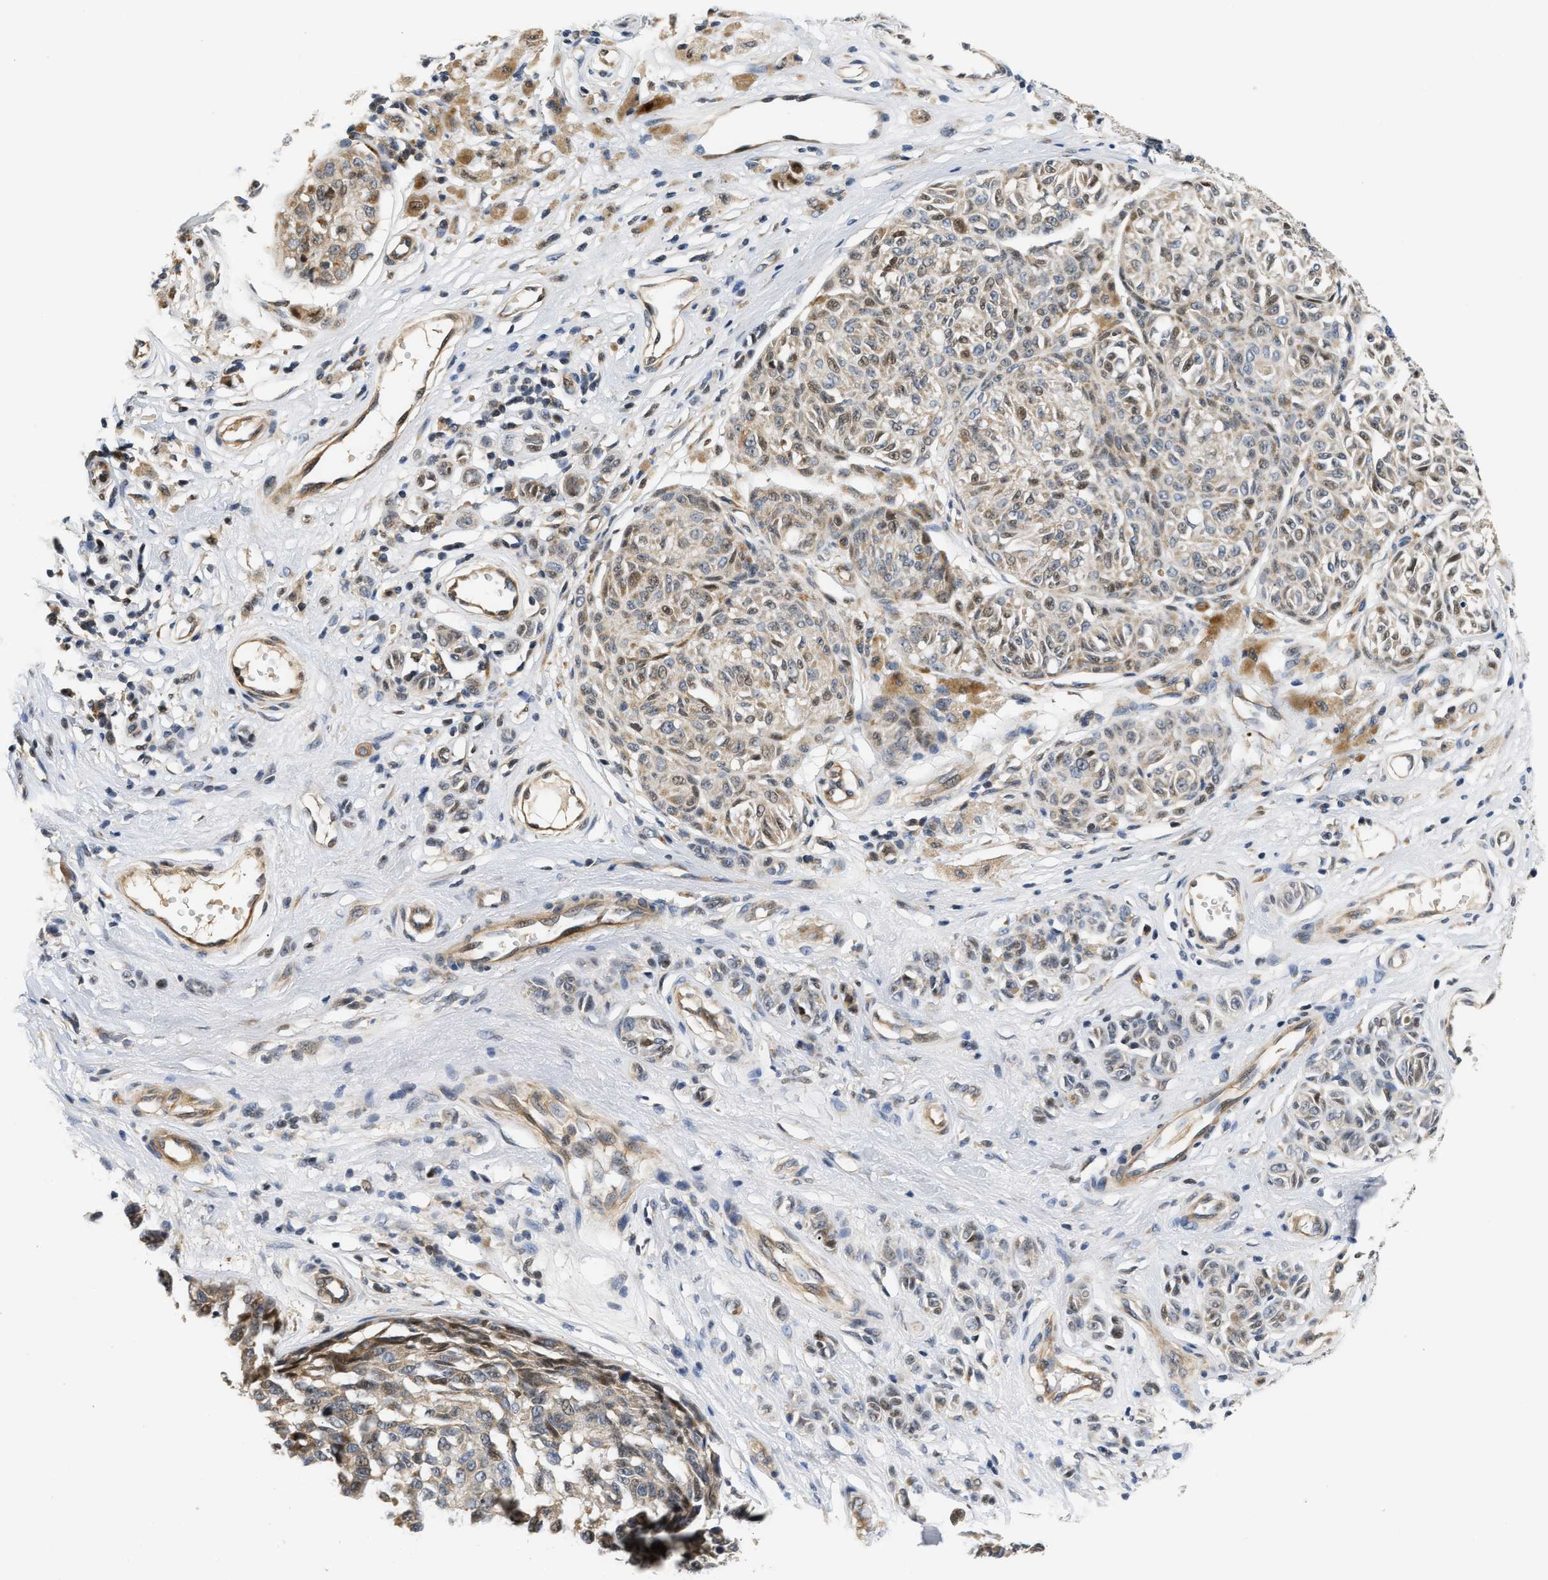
{"staining": {"intensity": "weak", "quantity": ">75%", "location": "cytoplasmic/membranous,nuclear"}, "tissue": "melanoma", "cell_type": "Tumor cells", "image_type": "cancer", "snomed": [{"axis": "morphology", "description": "Malignant melanoma, NOS"}, {"axis": "topography", "description": "Skin"}], "caption": "This histopathology image reveals immunohistochemistry staining of malignant melanoma, with low weak cytoplasmic/membranous and nuclear staining in approximately >75% of tumor cells.", "gene": "TNIP2", "patient": {"sex": "female", "age": 64}}